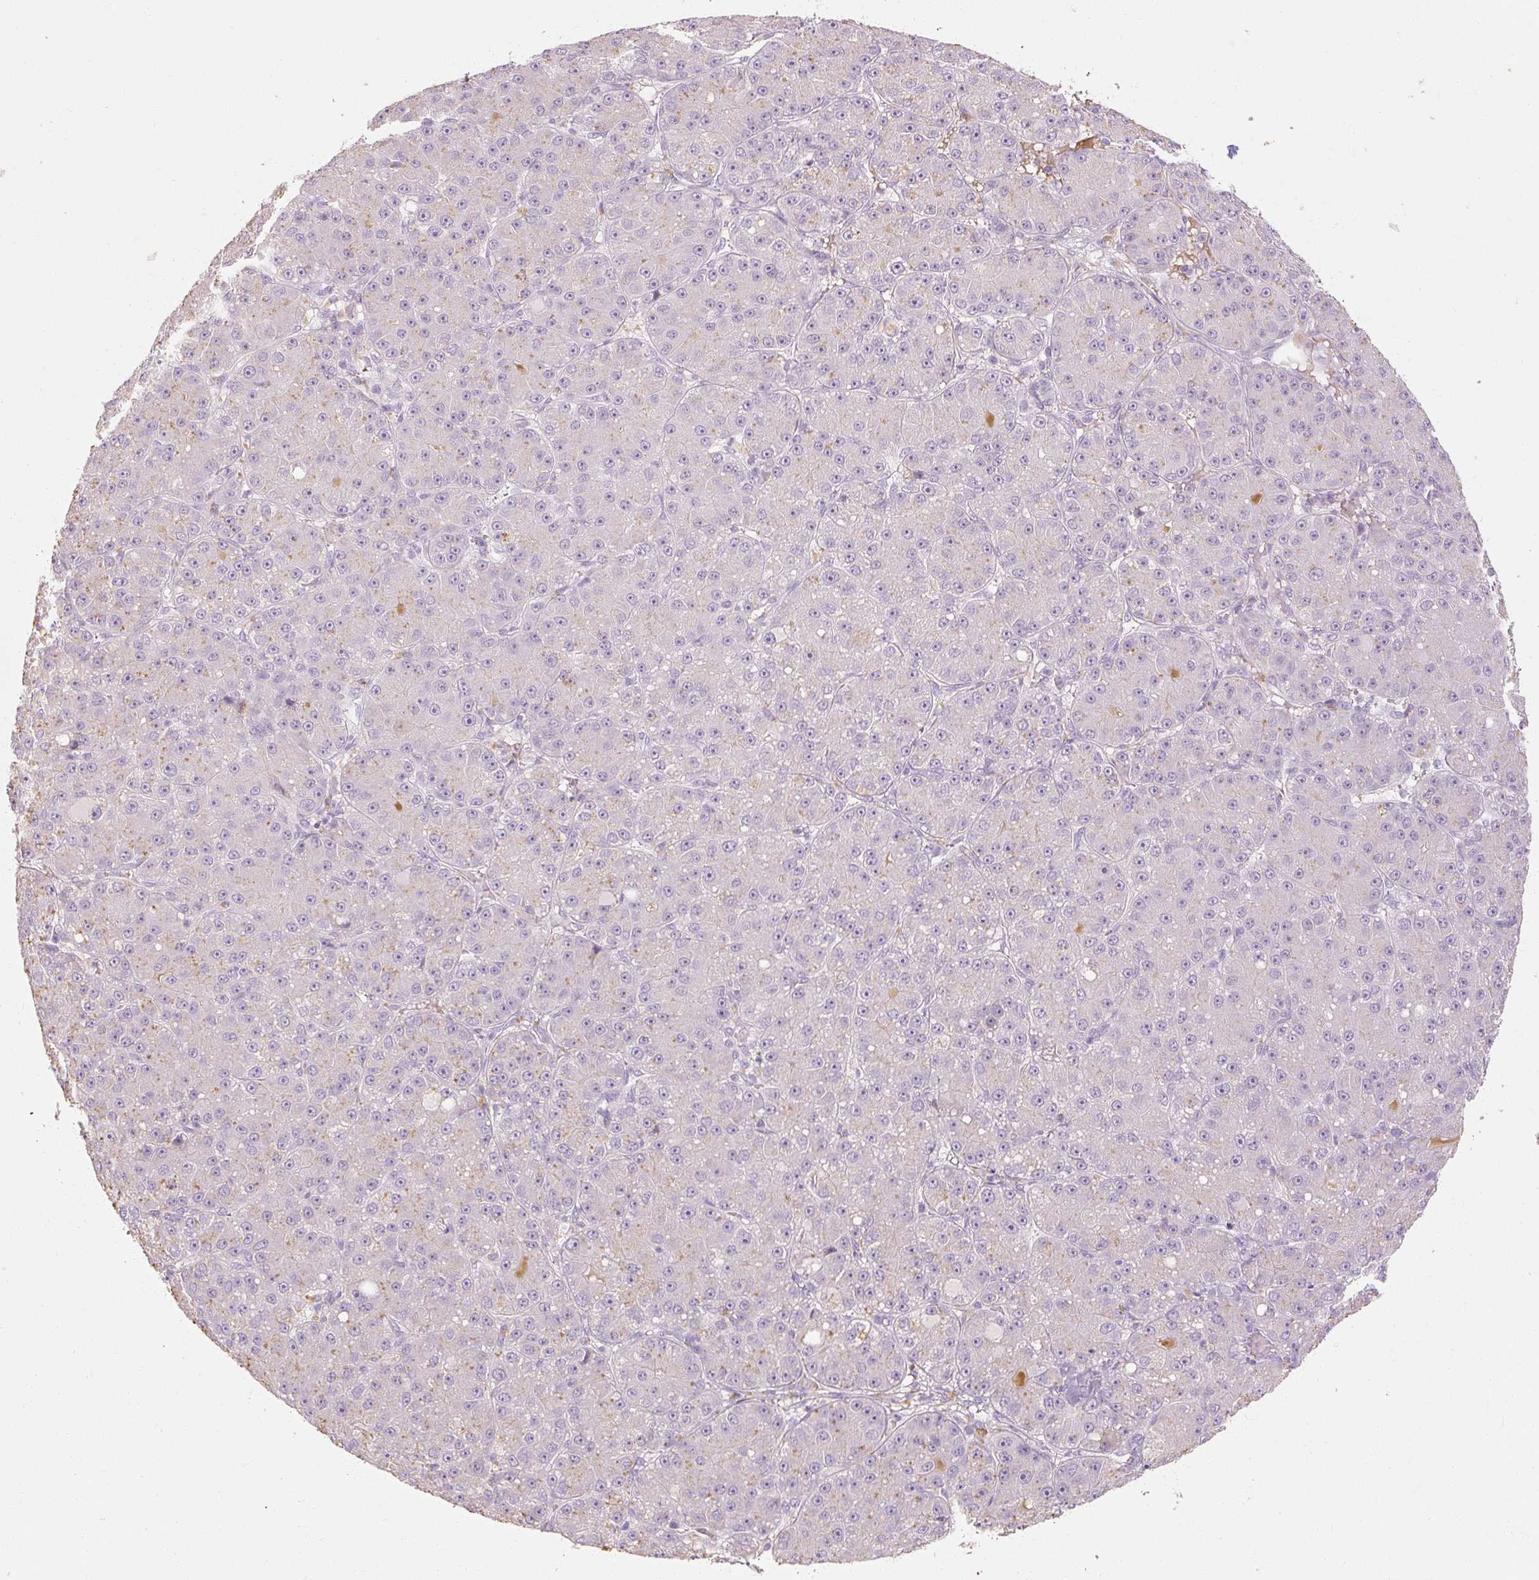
{"staining": {"intensity": "negative", "quantity": "none", "location": "none"}, "tissue": "liver cancer", "cell_type": "Tumor cells", "image_type": "cancer", "snomed": [{"axis": "morphology", "description": "Carcinoma, Hepatocellular, NOS"}, {"axis": "topography", "description": "Liver"}], "caption": "This micrograph is of liver cancer stained with IHC to label a protein in brown with the nuclei are counter-stained blue. There is no staining in tumor cells.", "gene": "NFE2L3", "patient": {"sex": "male", "age": 67}}